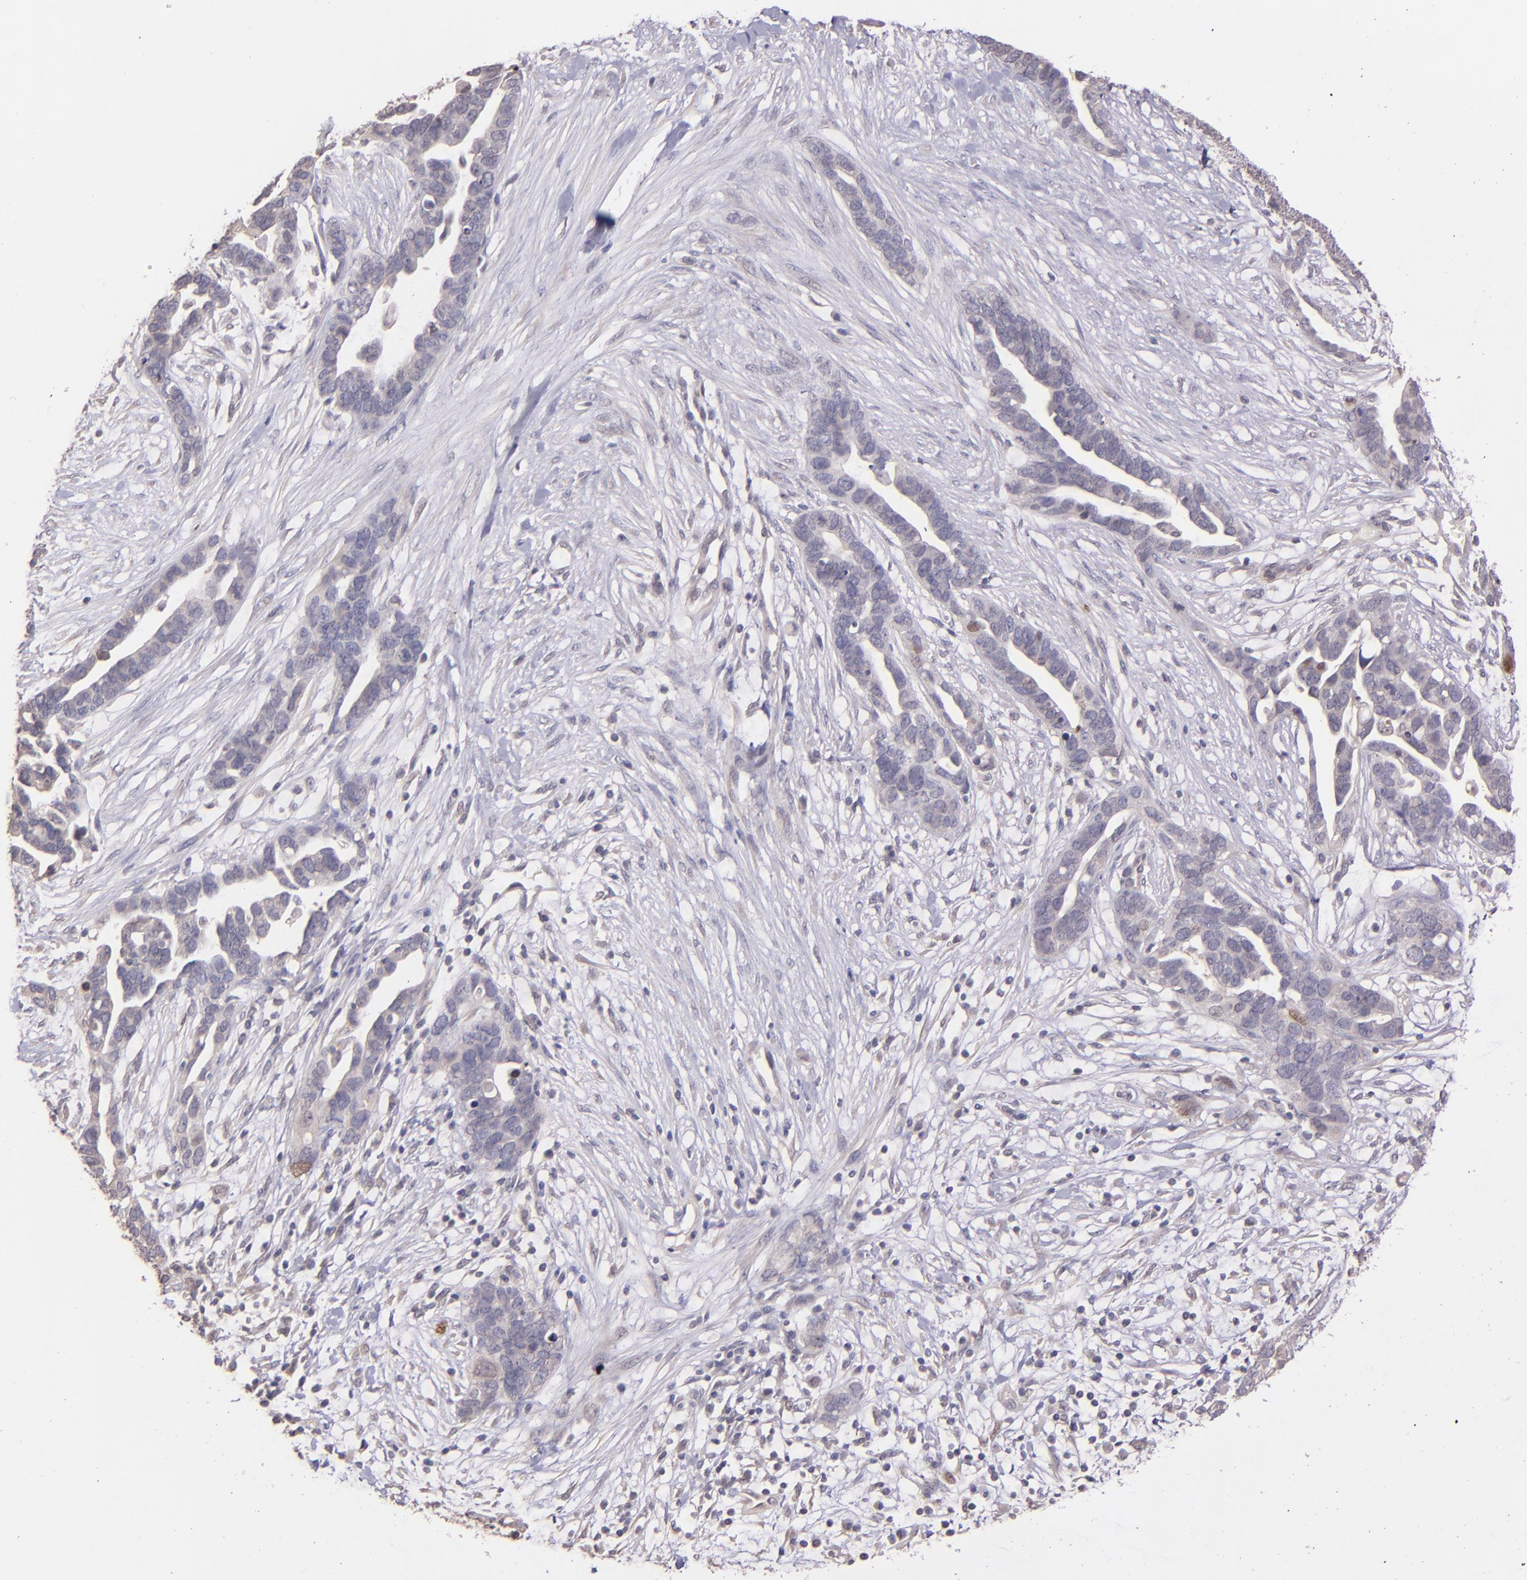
{"staining": {"intensity": "weak", "quantity": "<25%", "location": "cytoplasmic/membranous"}, "tissue": "ovarian cancer", "cell_type": "Tumor cells", "image_type": "cancer", "snomed": [{"axis": "morphology", "description": "Cystadenocarcinoma, serous, NOS"}, {"axis": "topography", "description": "Ovary"}], "caption": "High magnification brightfield microscopy of ovarian serous cystadenocarcinoma stained with DAB (brown) and counterstained with hematoxylin (blue): tumor cells show no significant expression. Brightfield microscopy of immunohistochemistry (IHC) stained with DAB (brown) and hematoxylin (blue), captured at high magnification.", "gene": "NUP62CL", "patient": {"sex": "female", "age": 54}}